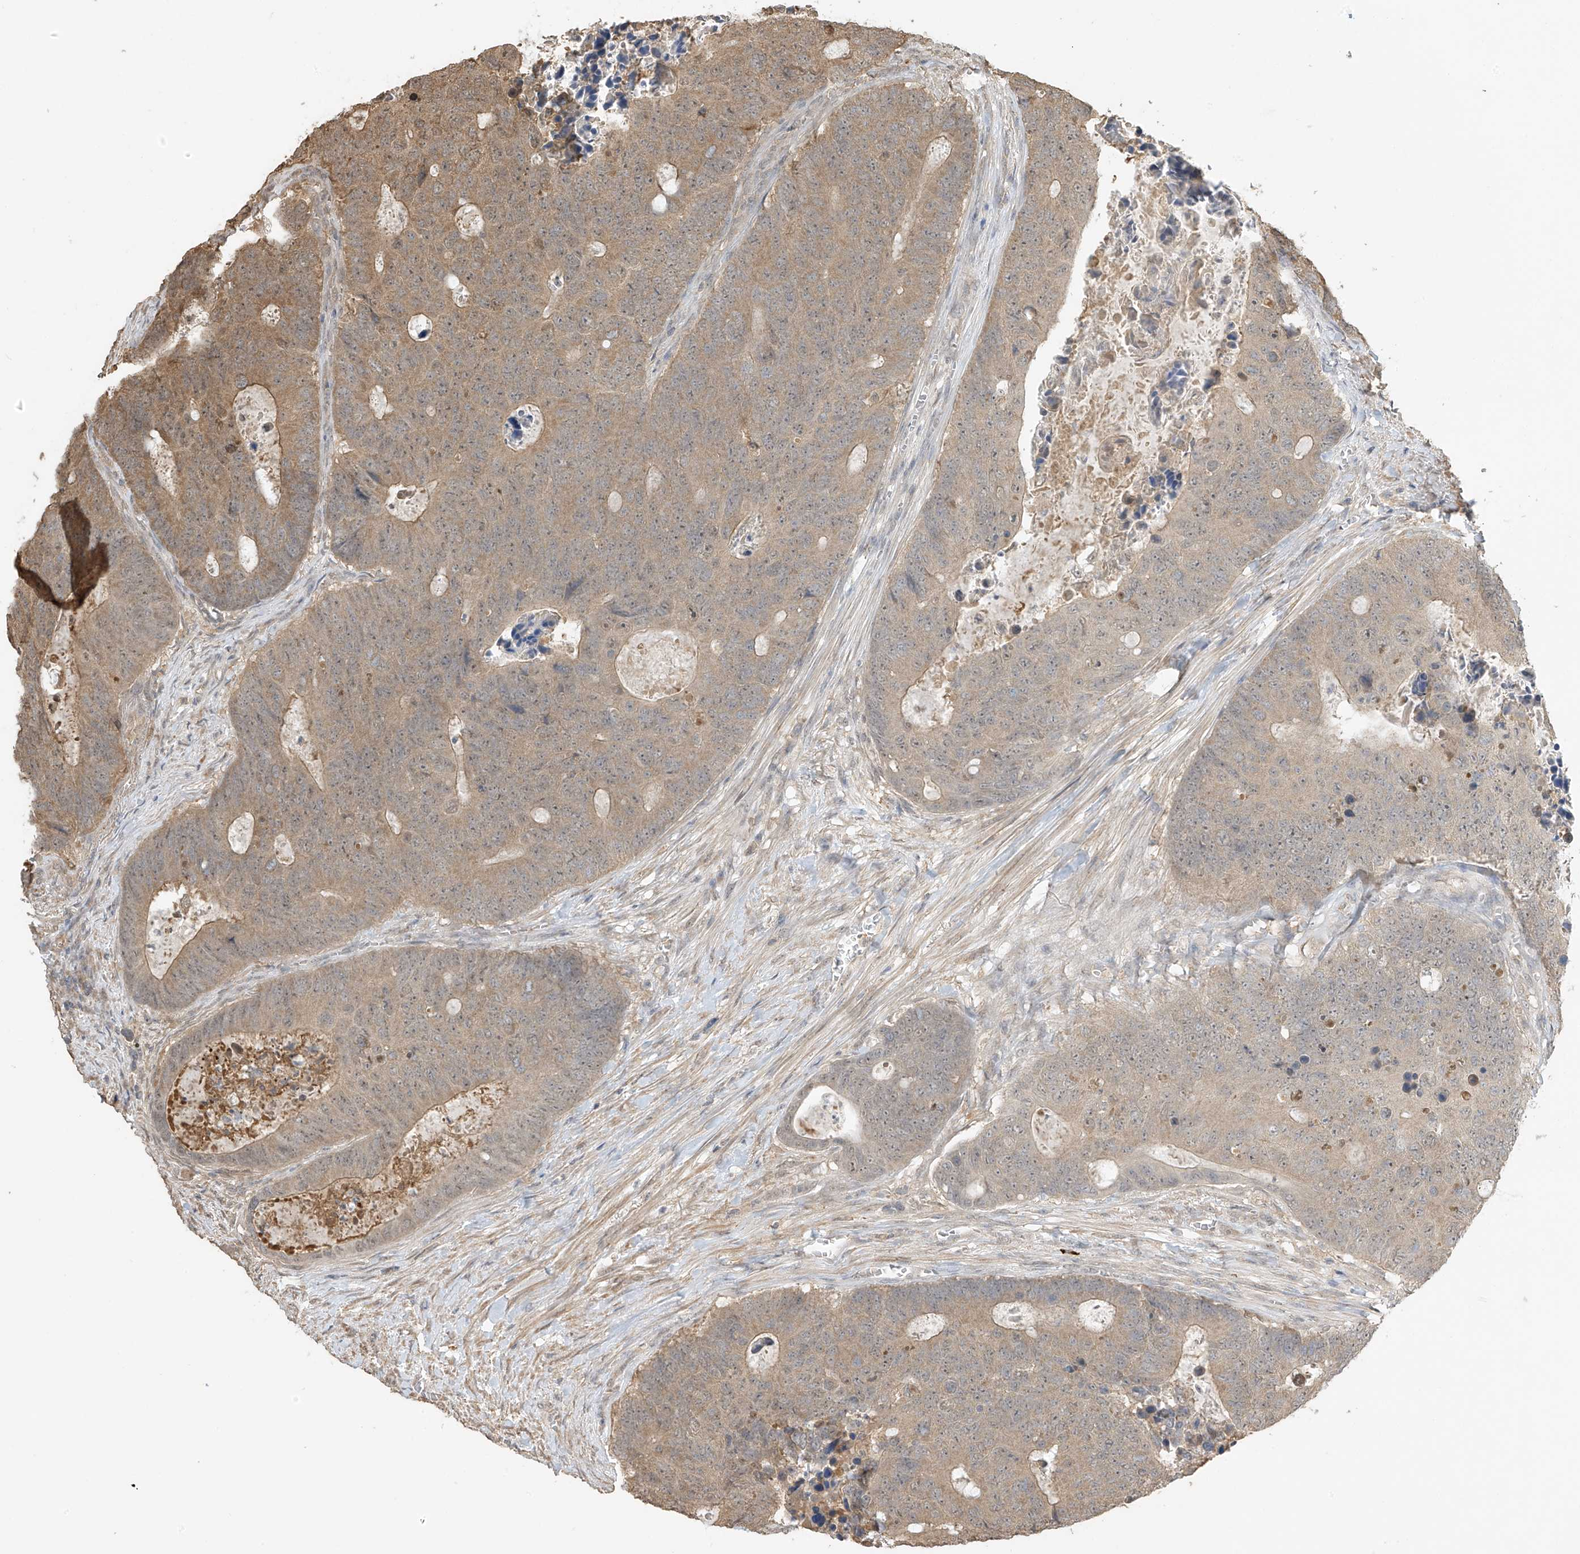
{"staining": {"intensity": "moderate", "quantity": ">75%", "location": "cytoplasmic/membranous"}, "tissue": "colorectal cancer", "cell_type": "Tumor cells", "image_type": "cancer", "snomed": [{"axis": "morphology", "description": "Adenocarcinoma, NOS"}, {"axis": "topography", "description": "Colon"}], "caption": "A brown stain highlights moderate cytoplasmic/membranous staining of a protein in human colorectal adenocarcinoma tumor cells. The staining was performed using DAB, with brown indicating positive protein expression. Nuclei are stained blue with hematoxylin.", "gene": "SLFN14", "patient": {"sex": "male", "age": 87}}